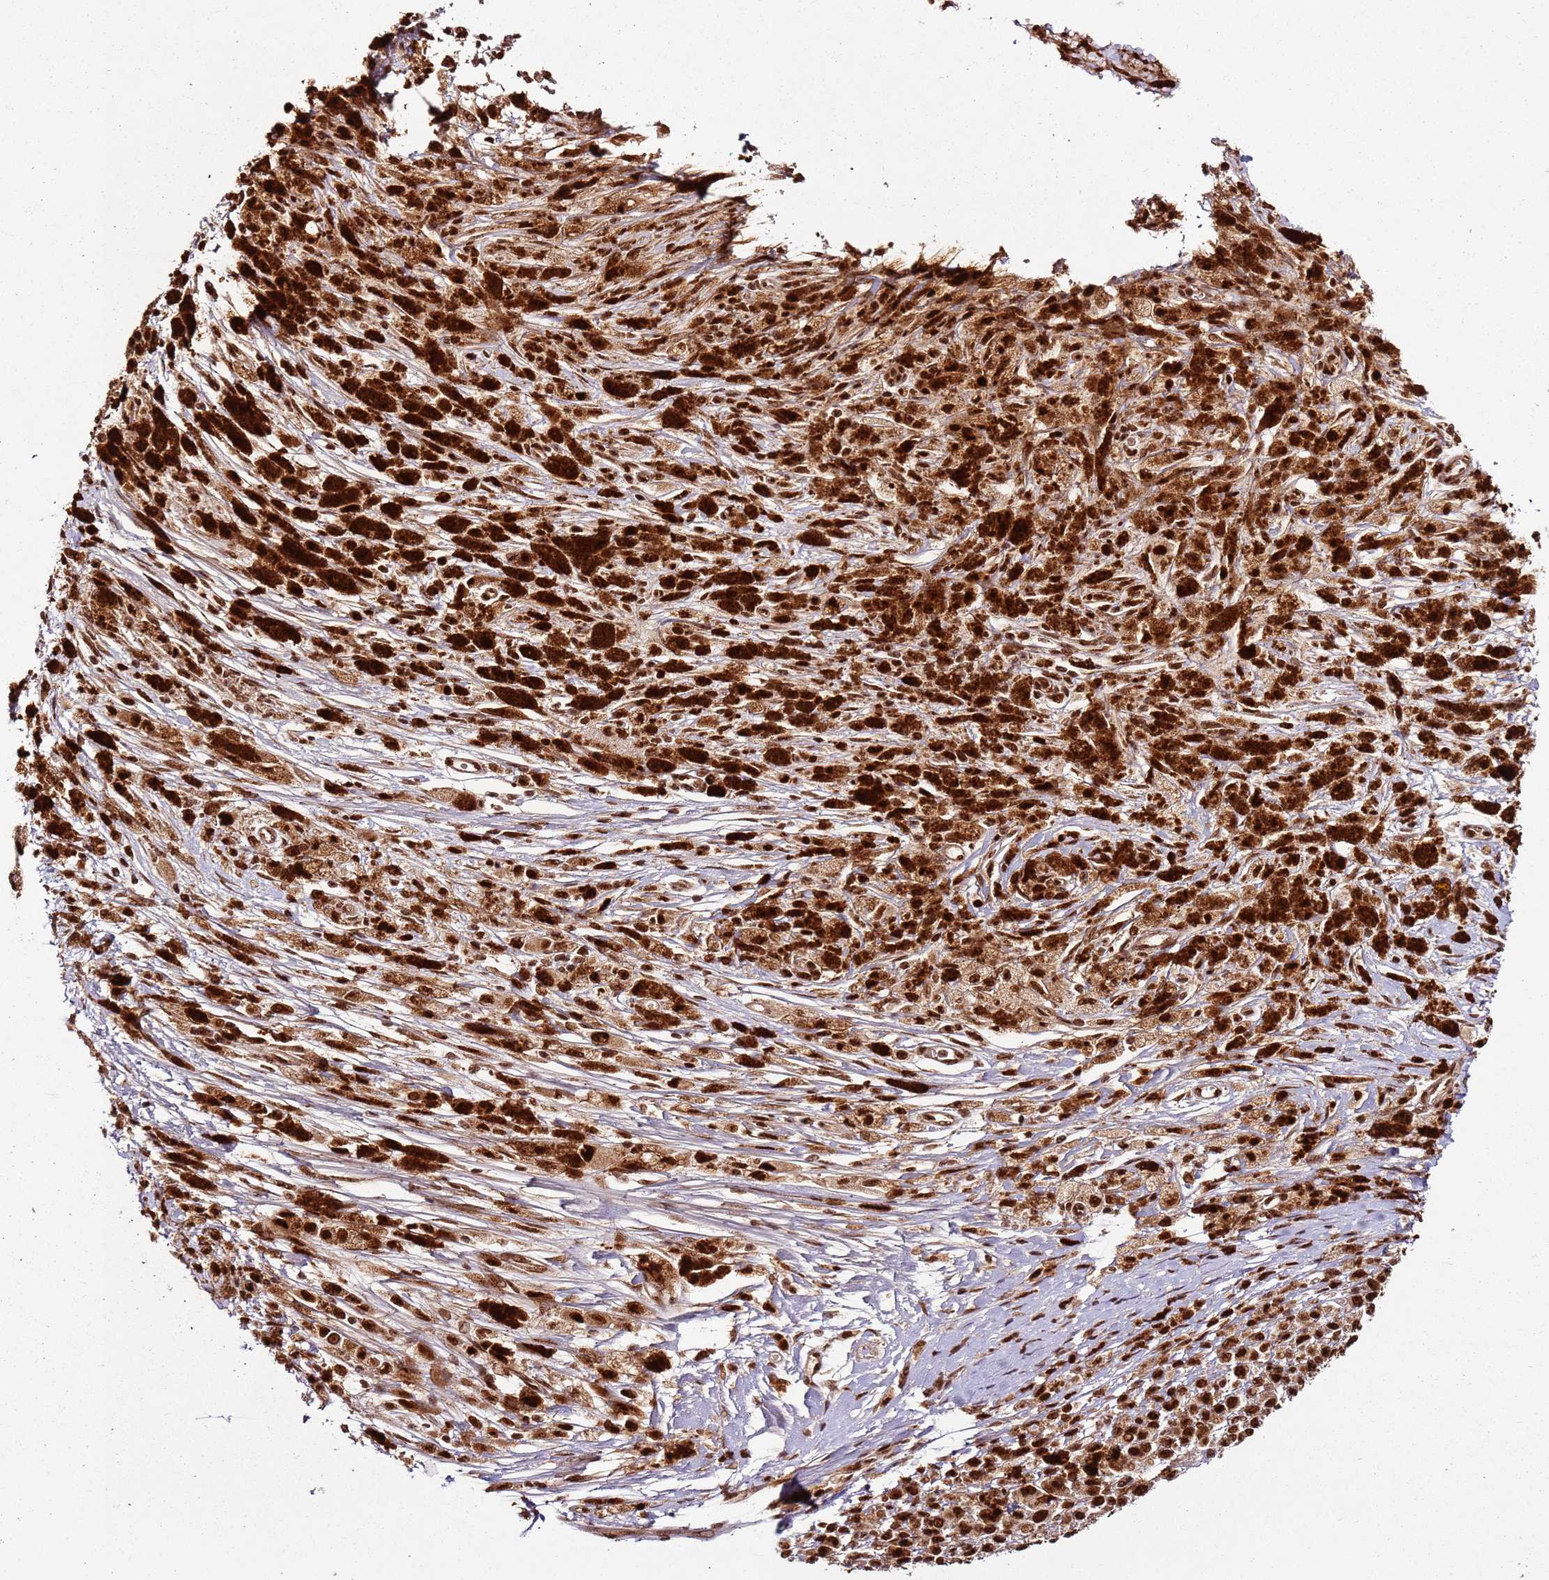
{"staining": {"intensity": "strong", "quantity": ">75%", "location": "nuclear"}, "tissue": "melanoma", "cell_type": "Tumor cells", "image_type": "cancer", "snomed": [{"axis": "morphology", "description": "Malignant melanoma, NOS"}, {"axis": "topography", "description": "Skin"}], "caption": "Tumor cells demonstrate strong nuclear positivity in about >75% of cells in malignant melanoma. The staining was performed using DAB to visualize the protein expression in brown, while the nuclei were stained in blue with hematoxylin (Magnification: 20x).", "gene": "XRN2", "patient": {"sex": "female", "age": 52}}